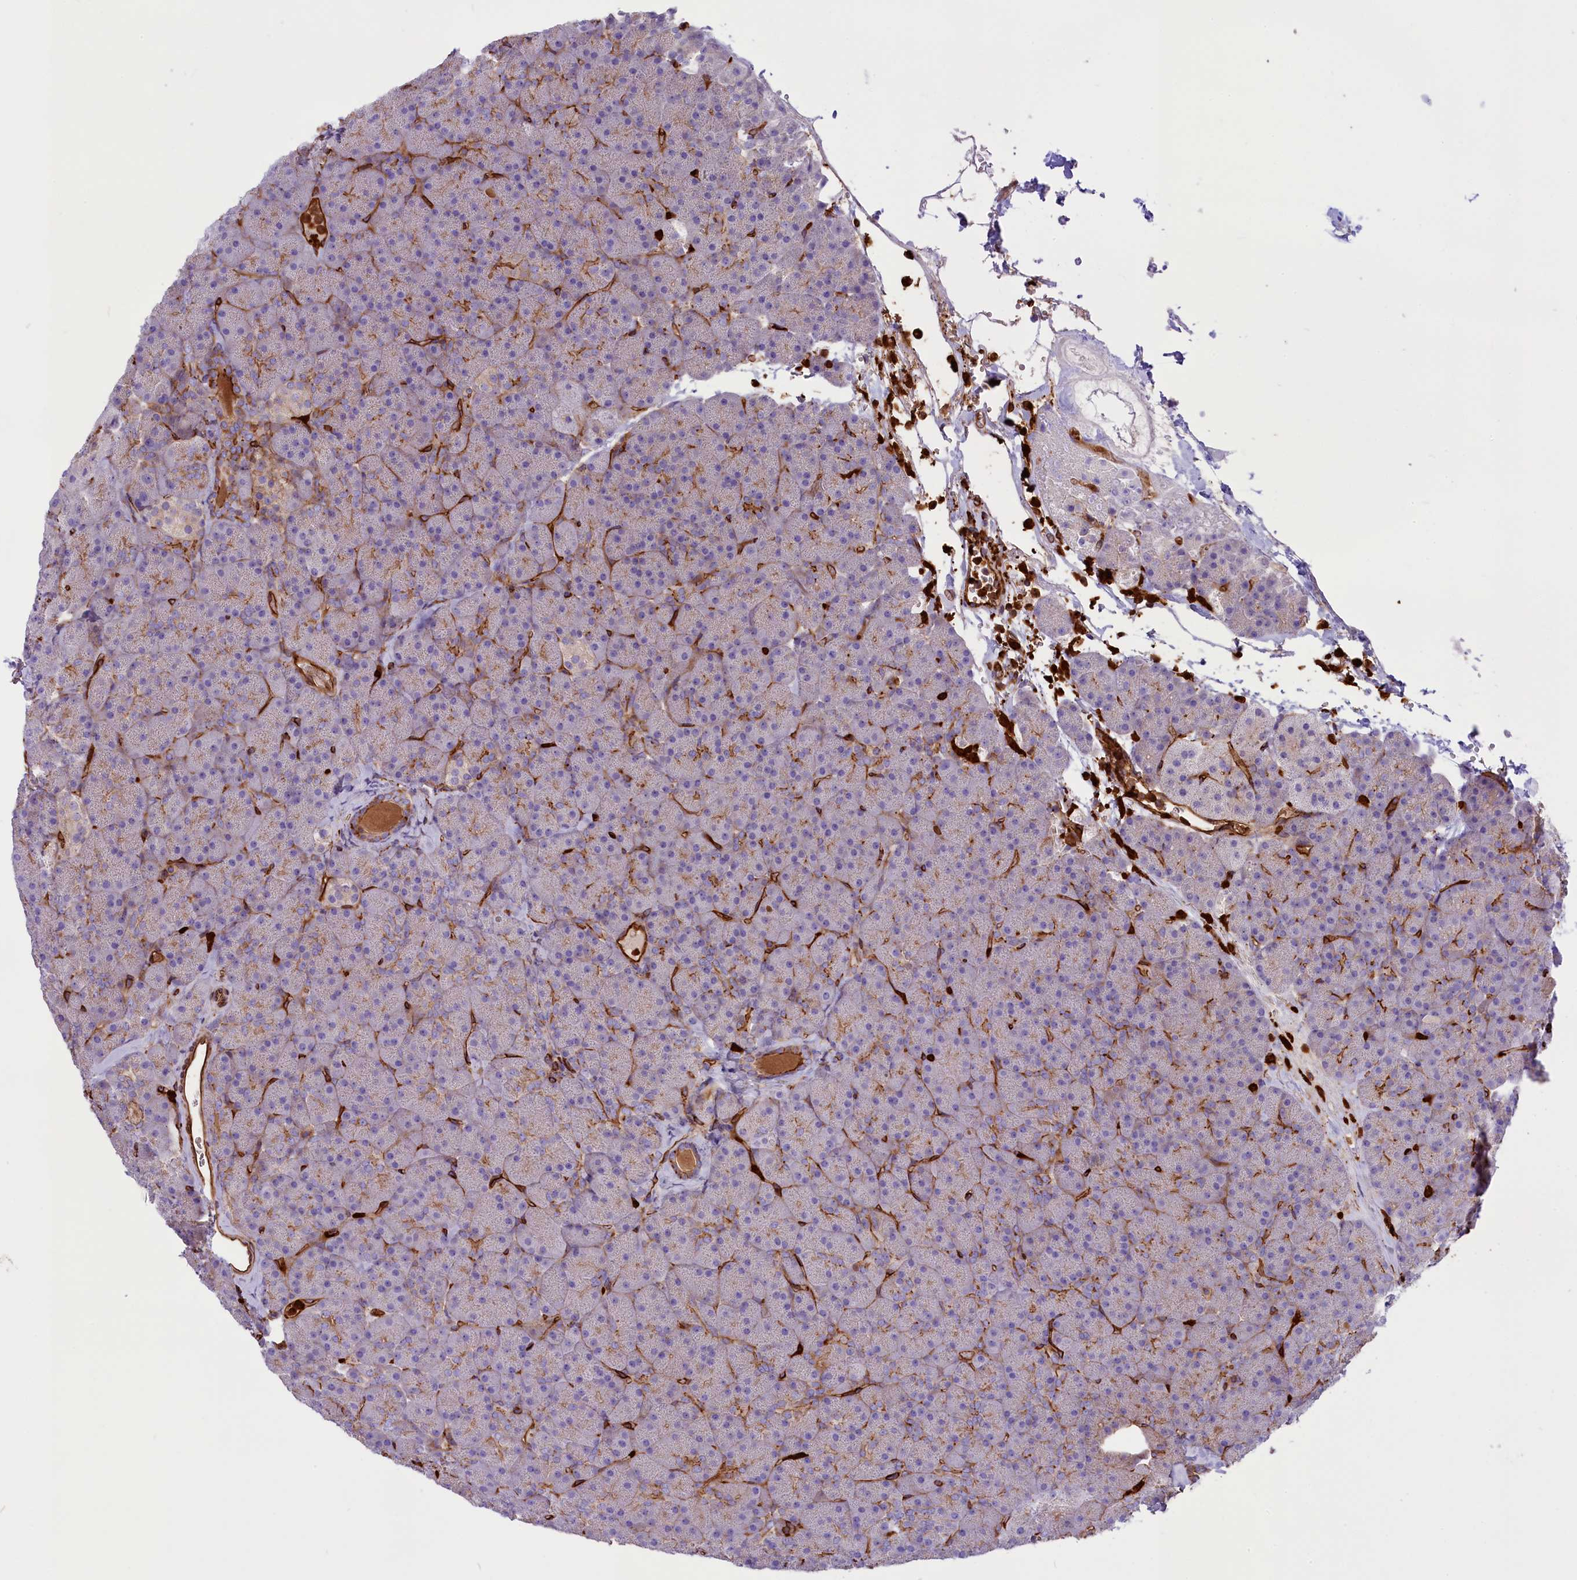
{"staining": {"intensity": "weak", "quantity": "<25%", "location": "cytoplasmic/membranous"}, "tissue": "pancreas", "cell_type": "Exocrine glandular cells", "image_type": "normal", "snomed": [{"axis": "morphology", "description": "Normal tissue, NOS"}, {"axis": "topography", "description": "Pancreas"}], "caption": "Histopathology image shows no protein expression in exocrine glandular cells of benign pancreas.", "gene": "CD99L2", "patient": {"sex": "male", "age": 36}}